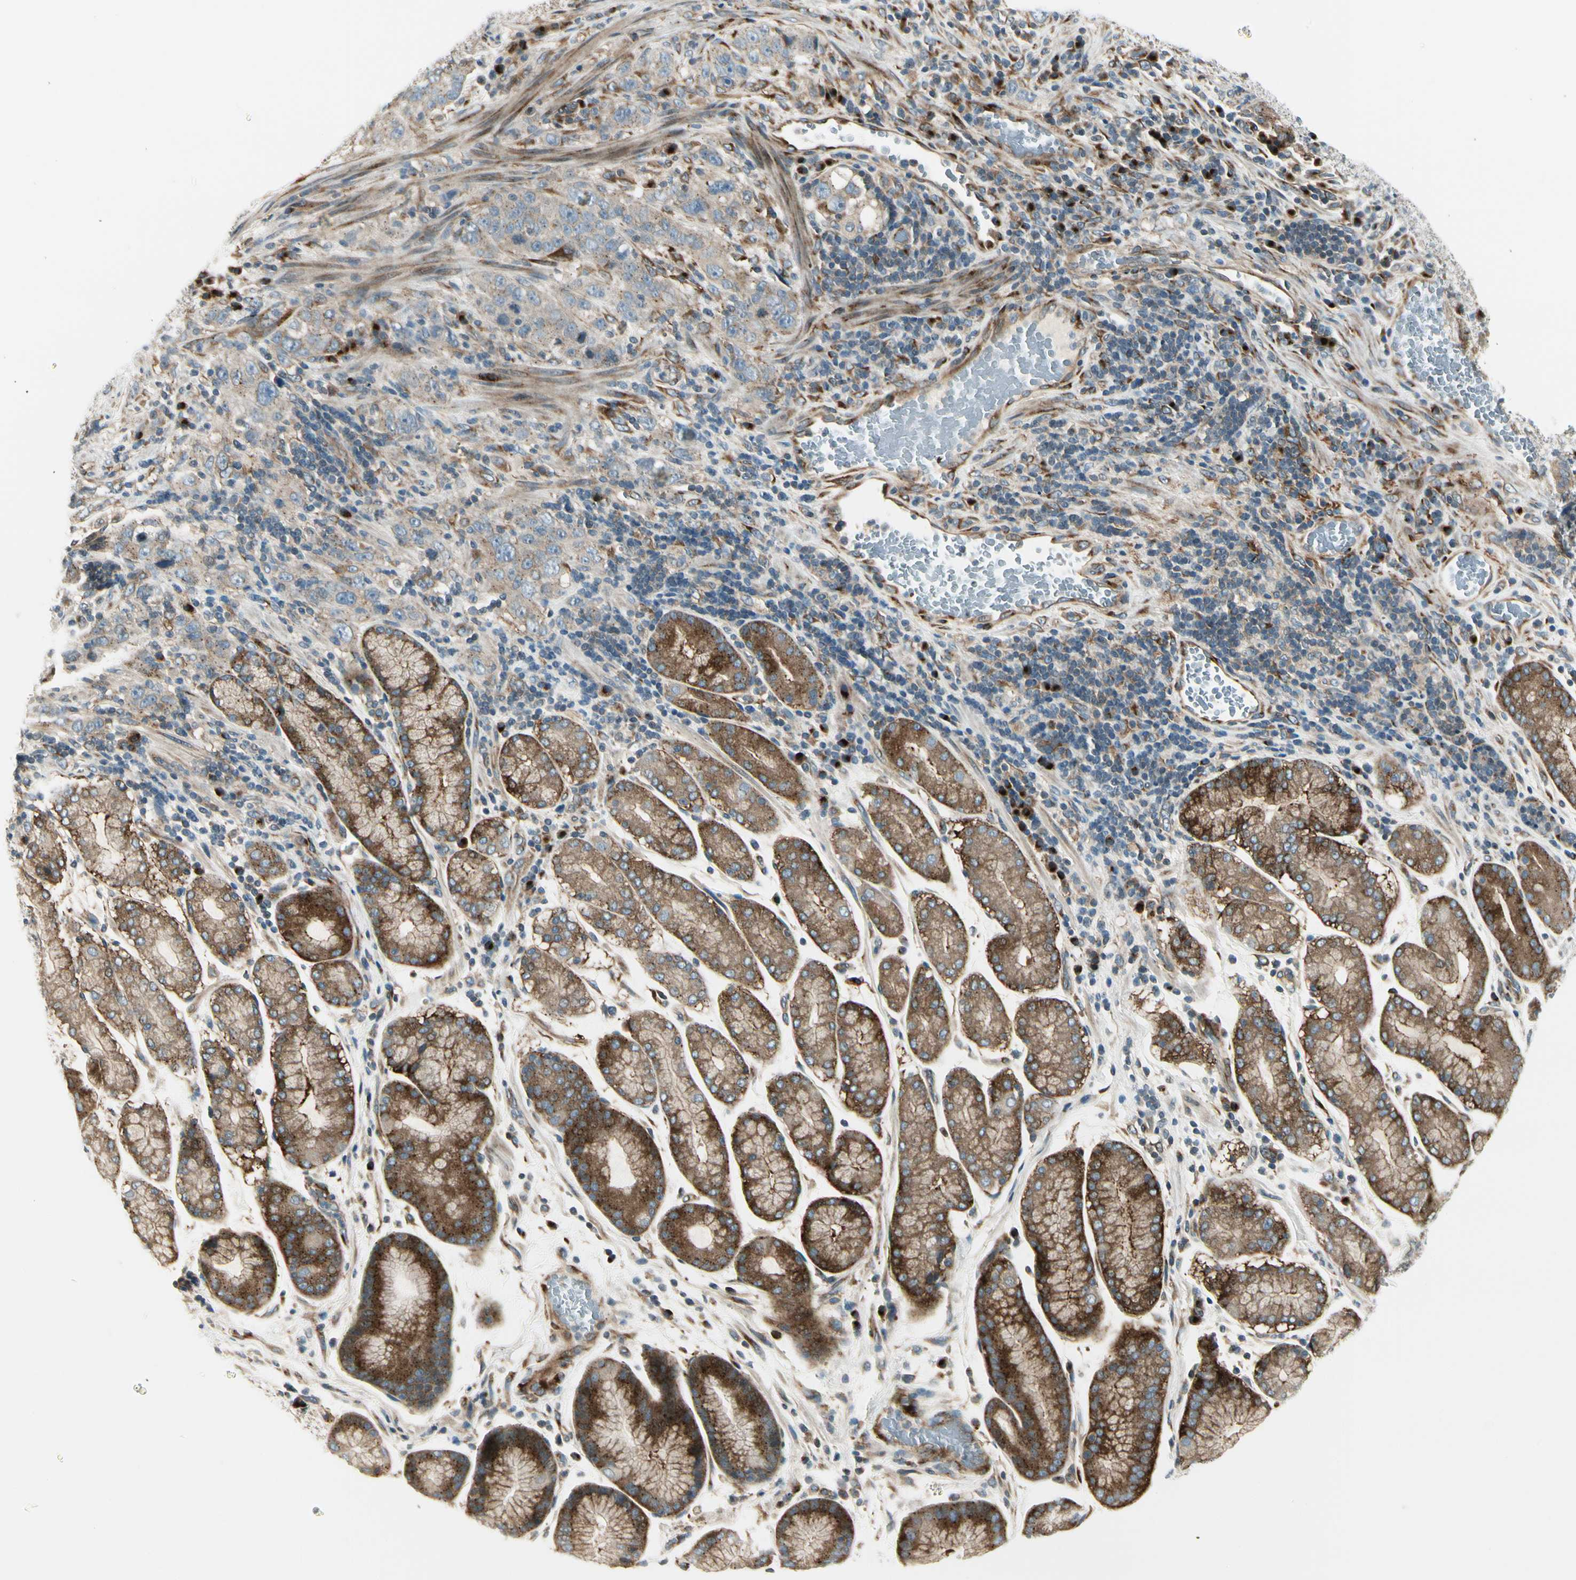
{"staining": {"intensity": "weak", "quantity": ">75%", "location": "cytoplasmic/membranous"}, "tissue": "stomach cancer", "cell_type": "Tumor cells", "image_type": "cancer", "snomed": [{"axis": "morphology", "description": "Normal tissue, NOS"}, {"axis": "morphology", "description": "Adenocarcinoma, NOS"}, {"axis": "topography", "description": "Stomach"}], "caption": "This is an image of immunohistochemistry staining of adenocarcinoma (stomach), which shows weak expression in the cytoplasmic/membranous of tumor cells.", "gene": "MANSC1", "patient": {"sex": "male", "age": 48}}